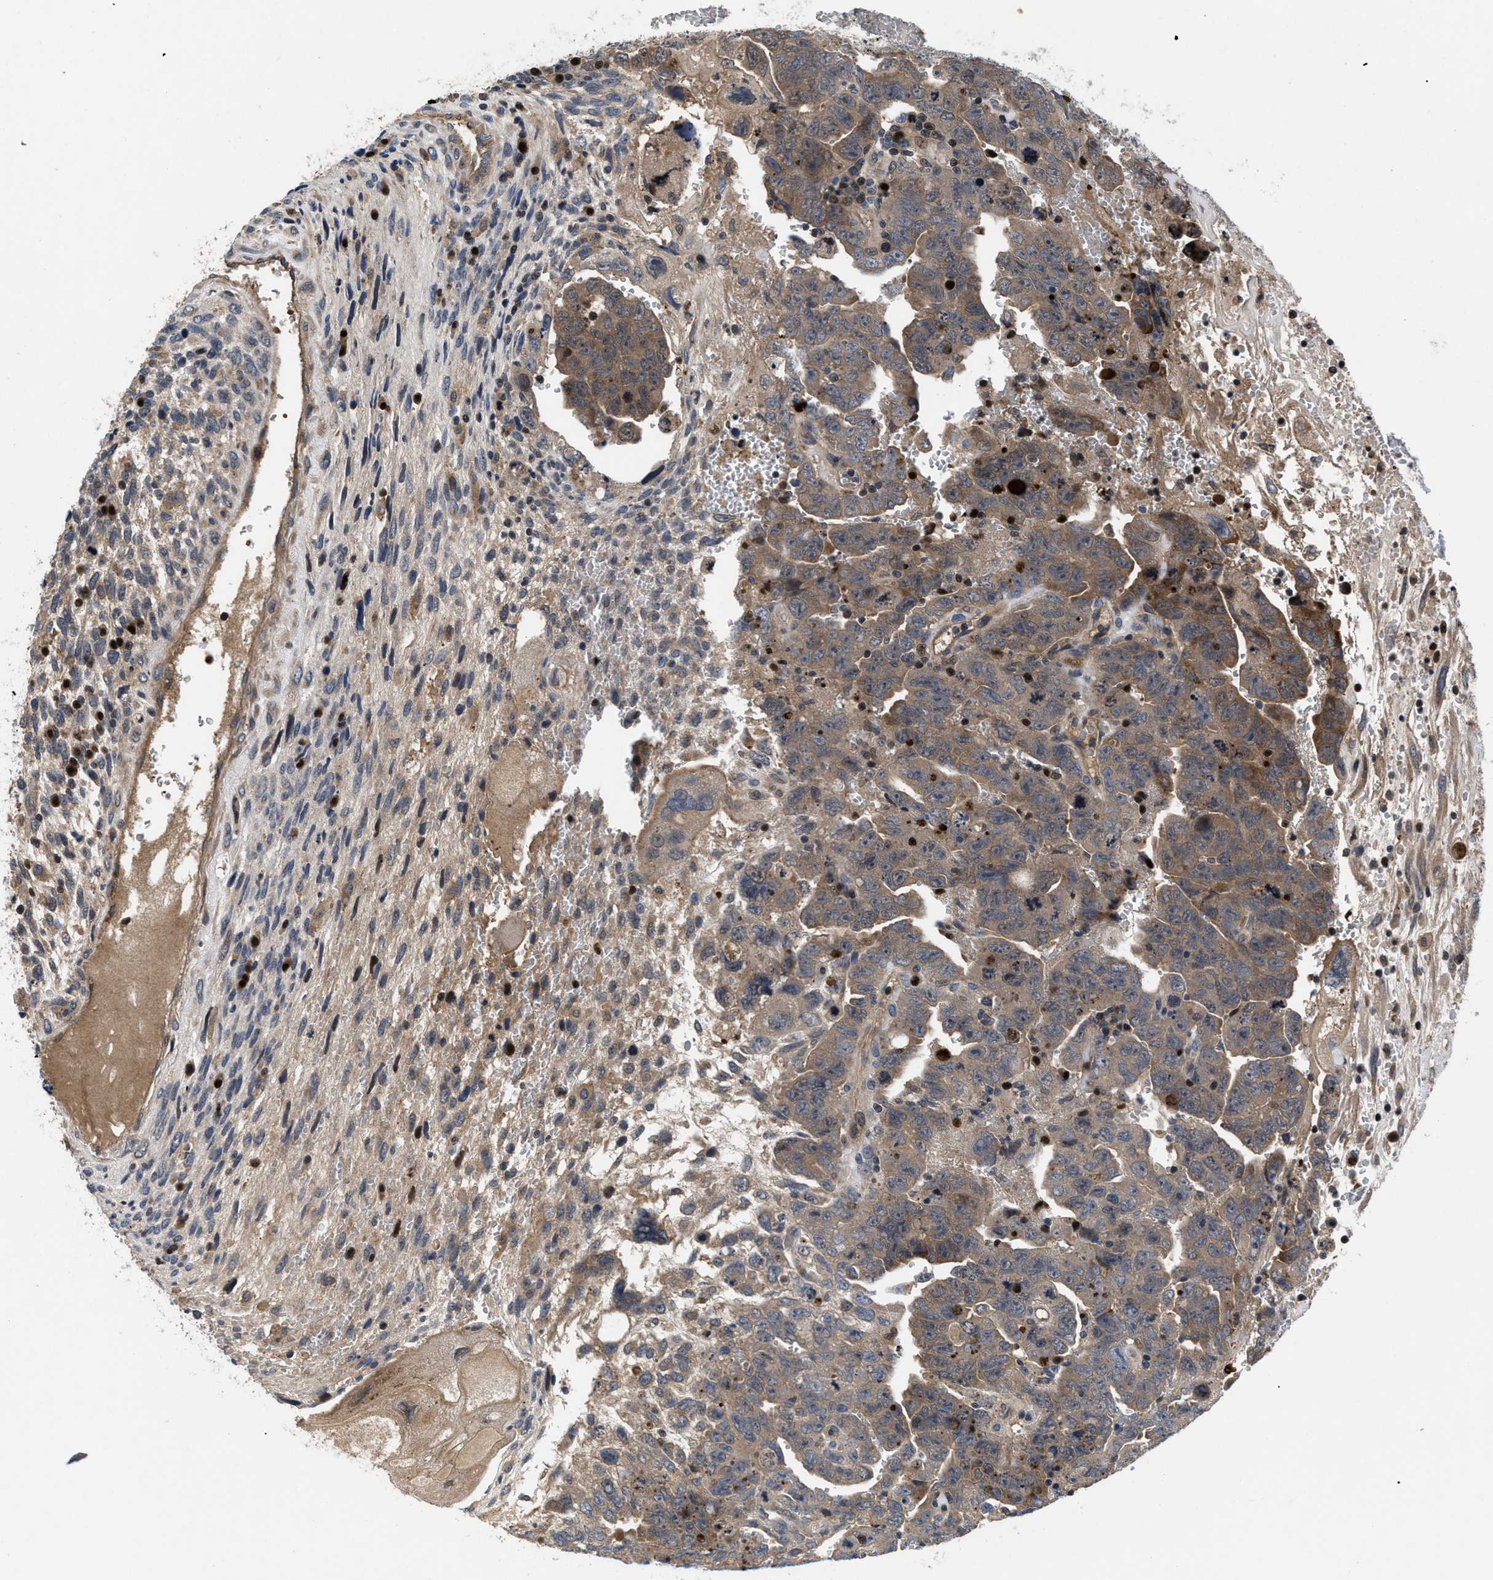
{"staining": {"intensity": "weak", "quantity": ">75%", "location": "cytoplasmic/membranous"}, "tissue": "testis cancer", "cell_type": "Tumor cells", "image_type": "cancer", "snomed": [{"axis": "morphology", "description": "Carcinoma, Embryonal, NOS"}, {"axis": "topography", "description": "Testis"}], "caption": "Immunohistochemical staining of testis embryonal carcinoma shows weak cytoplasmic/membranous protein expression in about >75% of tumor cells.", "gene": "FAM200A", "patient": {"sex": "male", "age": 28}}